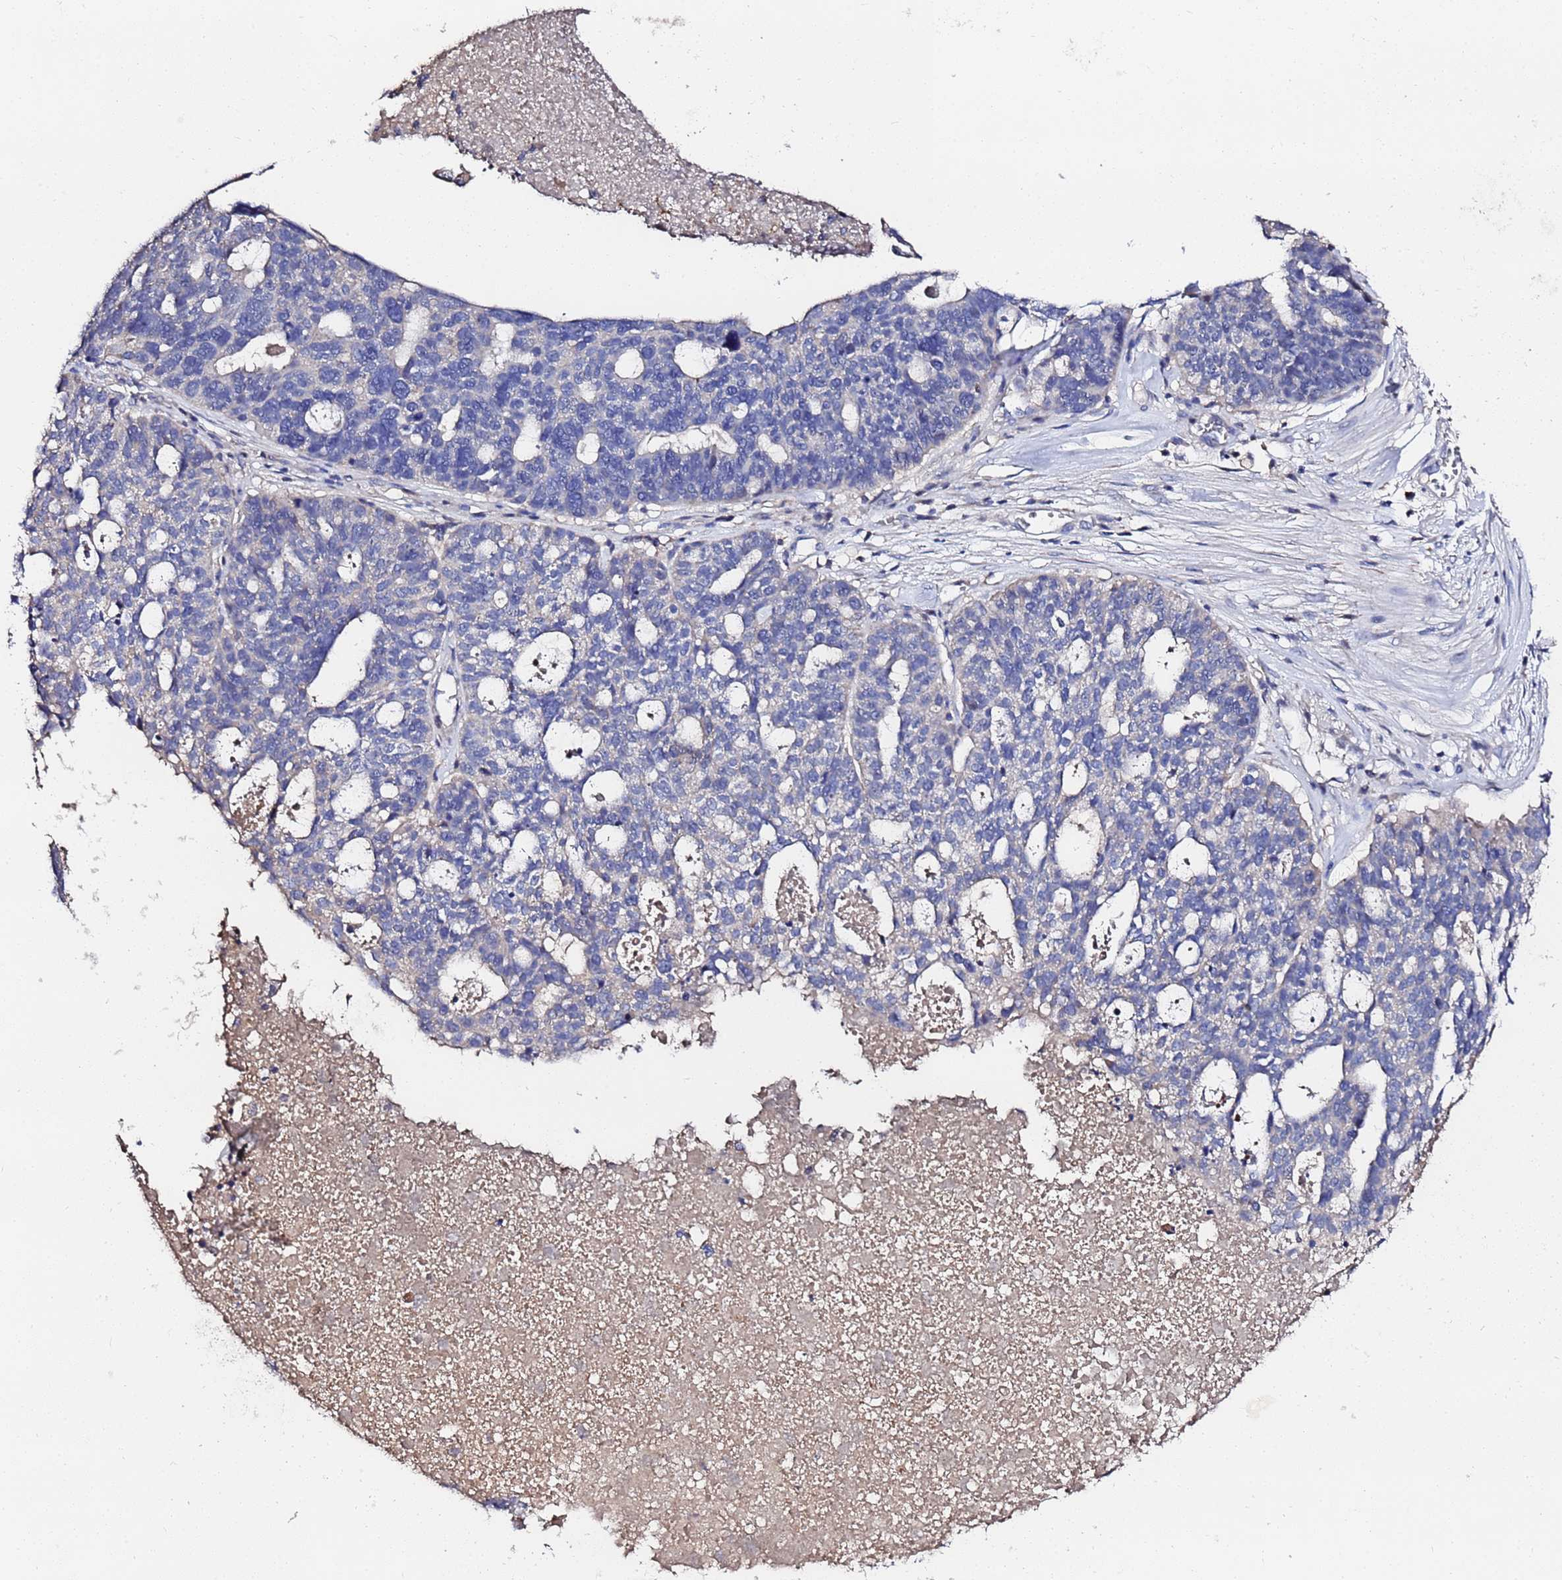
{"staining": {"intensity": "negative", "quantity": "none", "location": "none"}, "tissue": "ovarian cancer", "cell_type": "Tumor cells", "image_type": "cancer", "snomed": [{"axis": "morphology", "description": "Cystadenocarcinoma, serous, NOS"}, {"axis": "topography", "description": "Ovary"}], "caption": "IHC of human ovarian cancer displays no staining in tumor cells.", "gene": "TCP10L", "patient": {"sex": "female", "age": 59}}